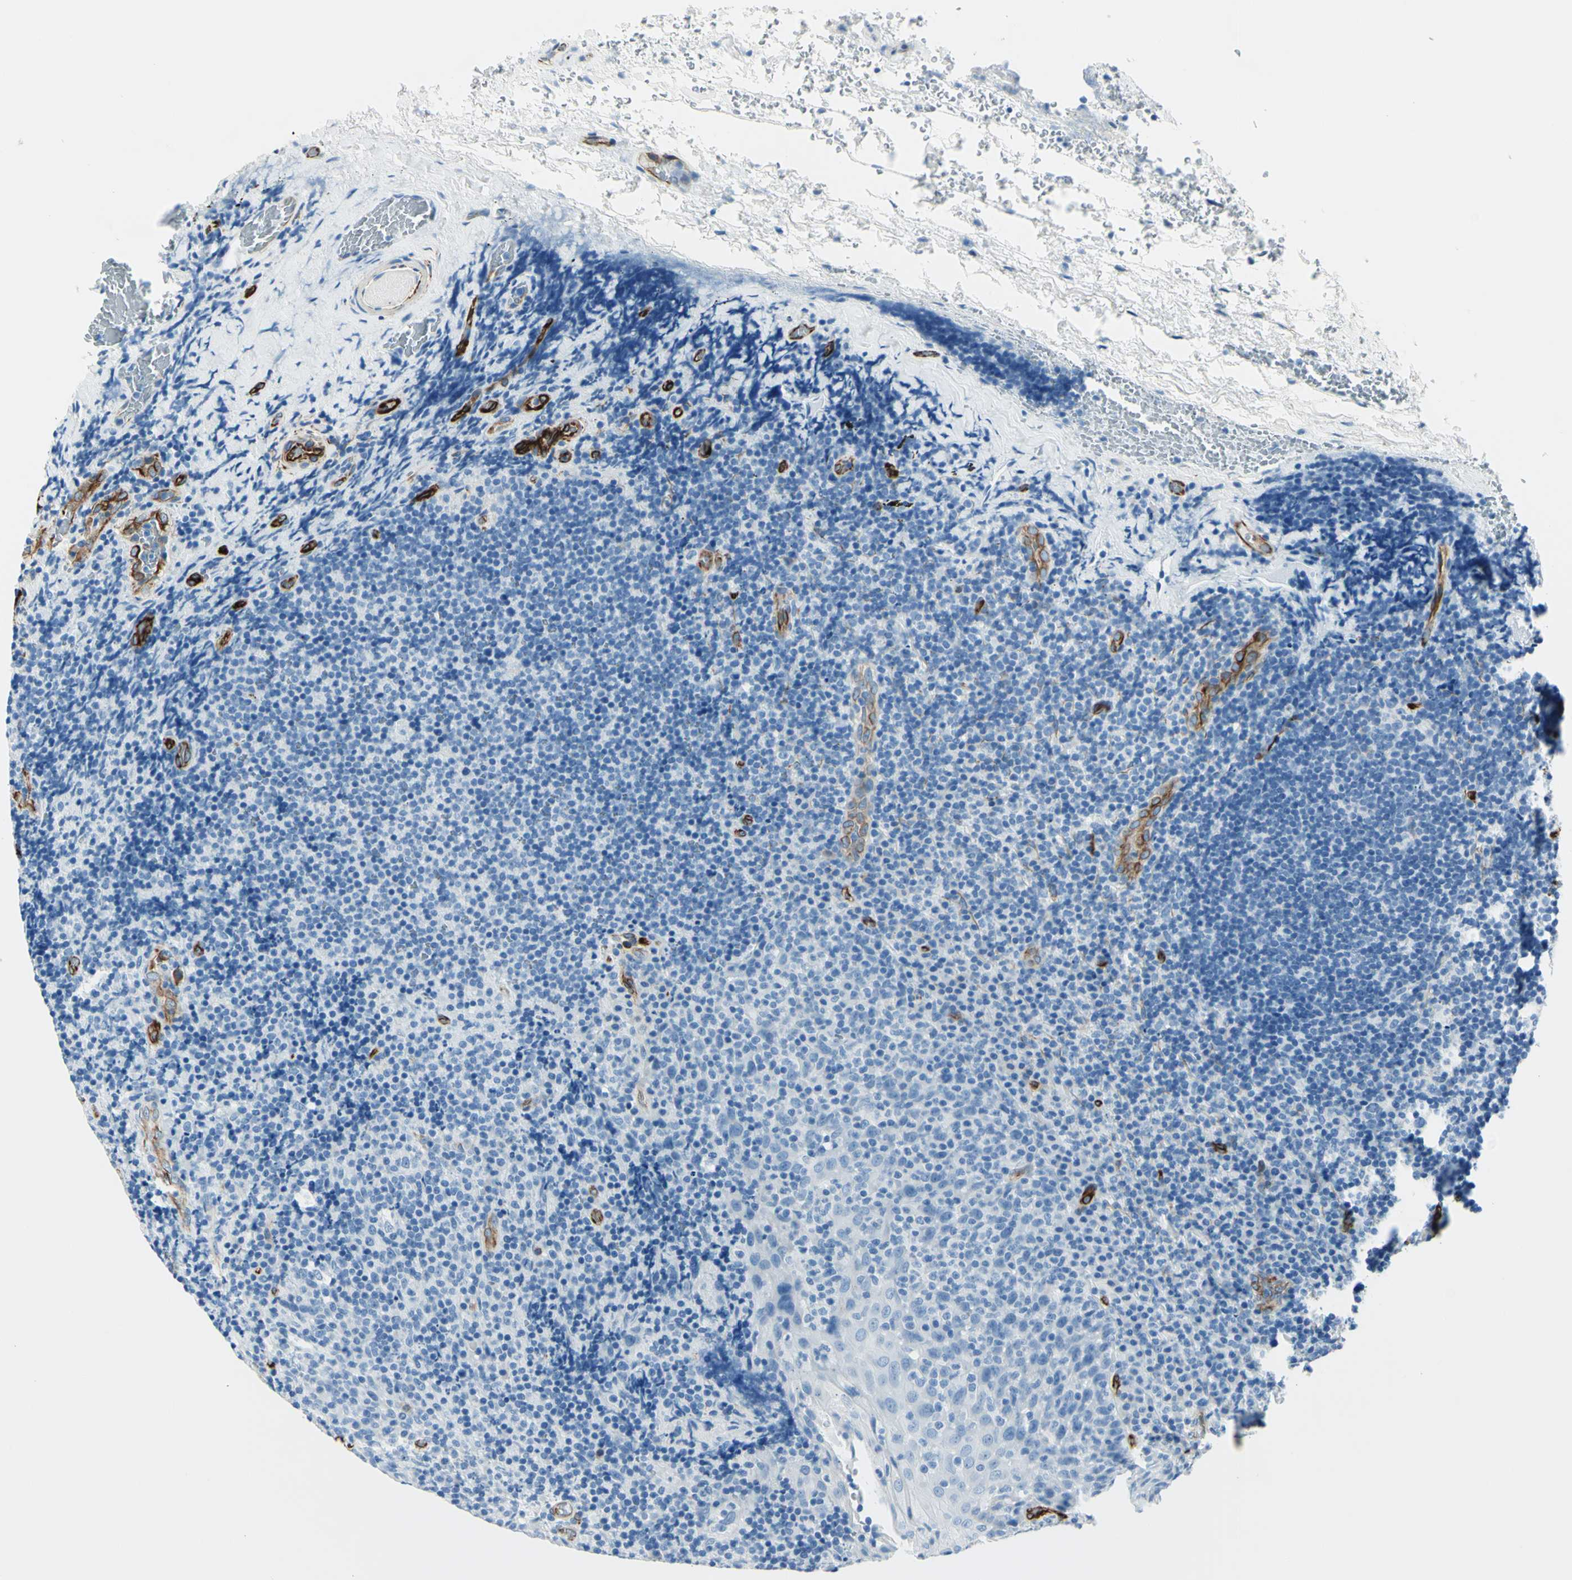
{"staining": {"intensity": "negative", "quantity": "none", "location": "none"}, "tissue": "lymphoma", "cell_type": "Tumor cells", "image_type": "cancer", "snomed": [{"axis": "morphology", "description": "Malignant lymphoma, non-Hodgkin's type, High grade"}, {"axis": "topography", "description": "Tonsil"}], "caption": "This is a photomicrograph of IHC staining of high-grade malignant lymphoma, non-Hodgkin's type, which shows no positivity in tumor cells.", "gene": "PTH2R", "patient": {"sex": "female", "age": 36}}